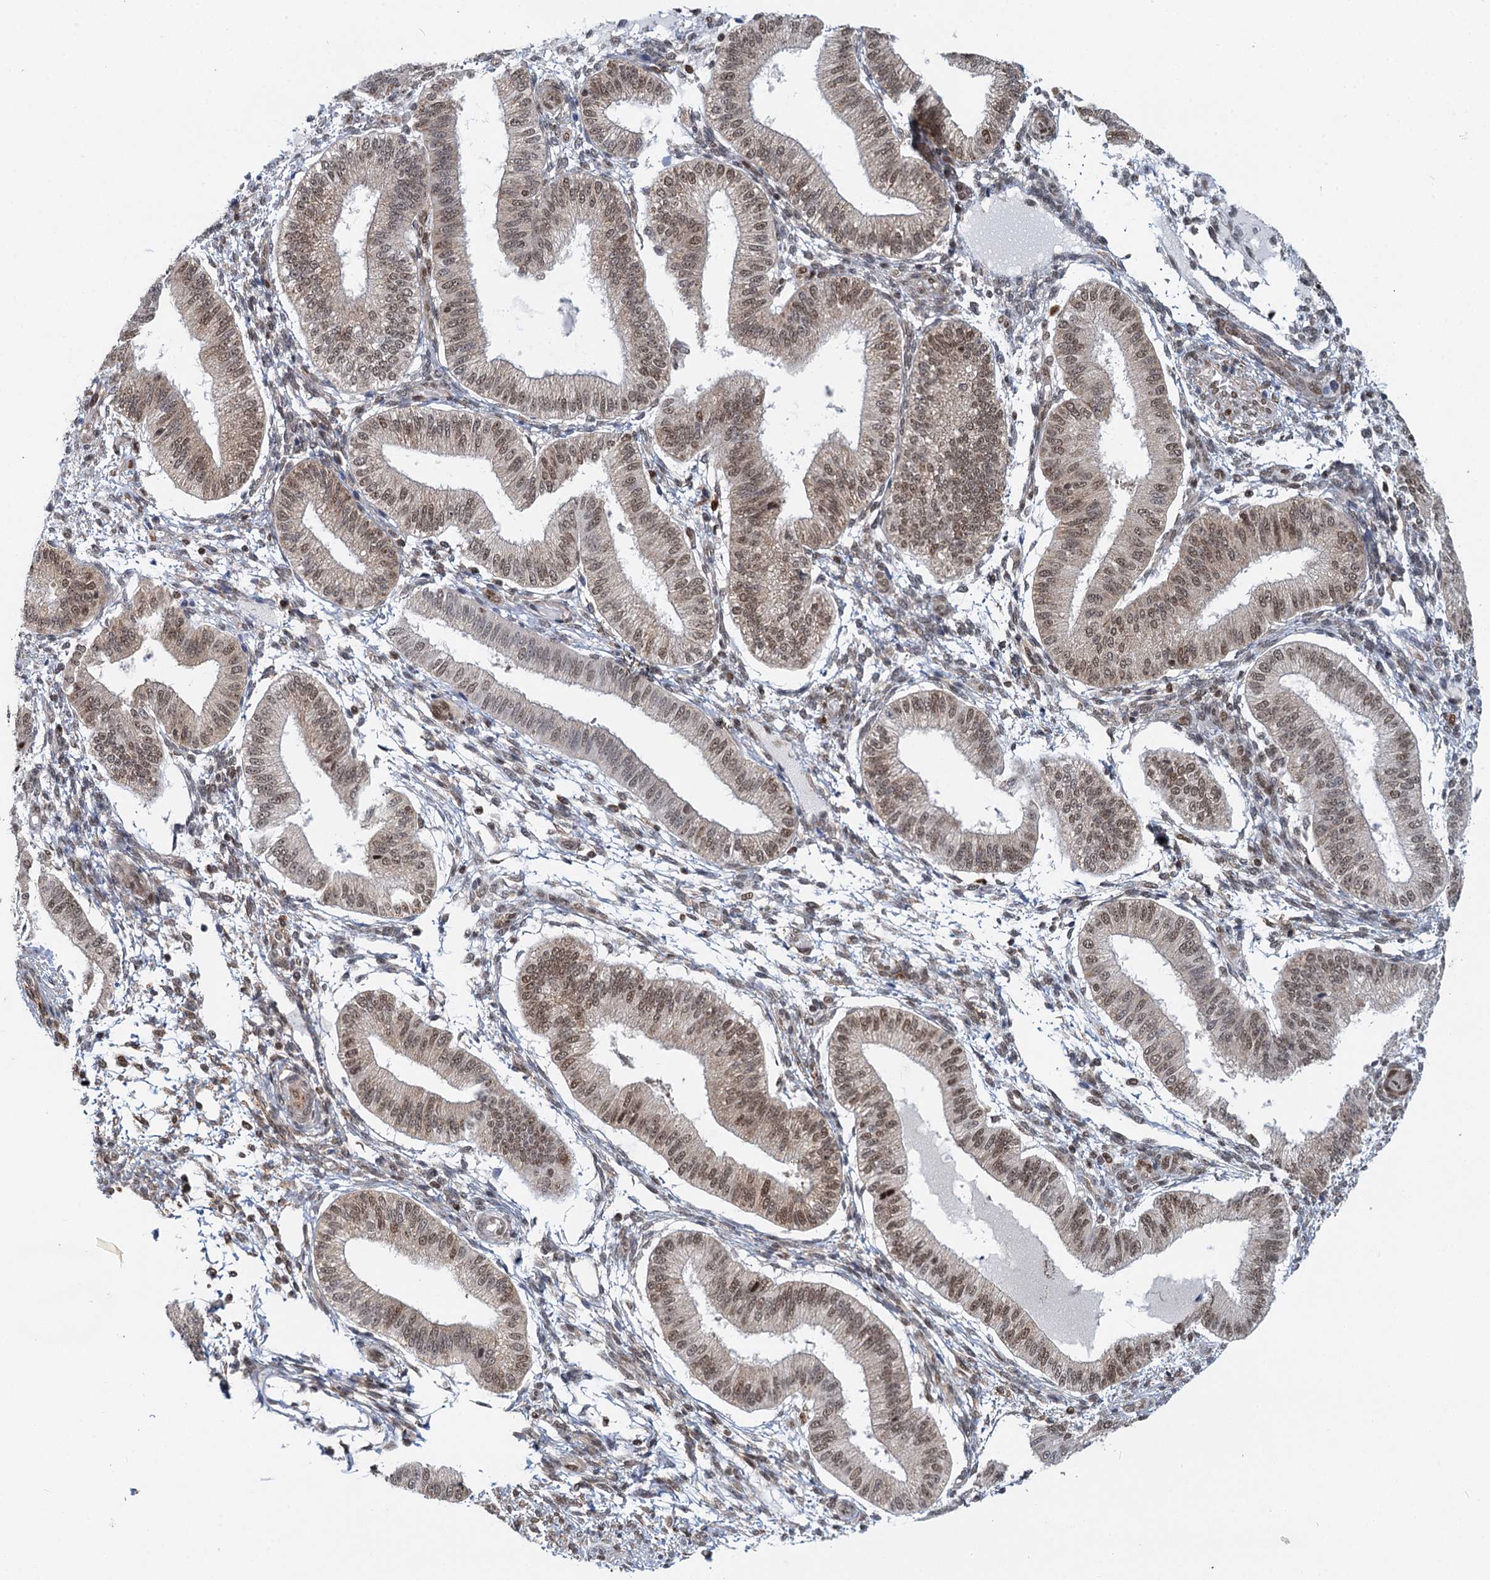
{"staining": {"intensity": "weak", "quantity": "<25%", "location": "cytoplasmic/membranous,nuclear"}, "tissue": "endometrium", "cell_type": "Cells in endometrial stroma", "image_type": "normal", "snomed": [{"axis": "morphology", "description": "Normal tissue, NOS"}, {"axis": "topography", "description": "Endometrium"}], "caption": "Cells in endometrial stroma show no significant protein expression in unremarkable endometrium.", "gene": "GPATCH11", "patient": {"sex": "female", "age": 39}}